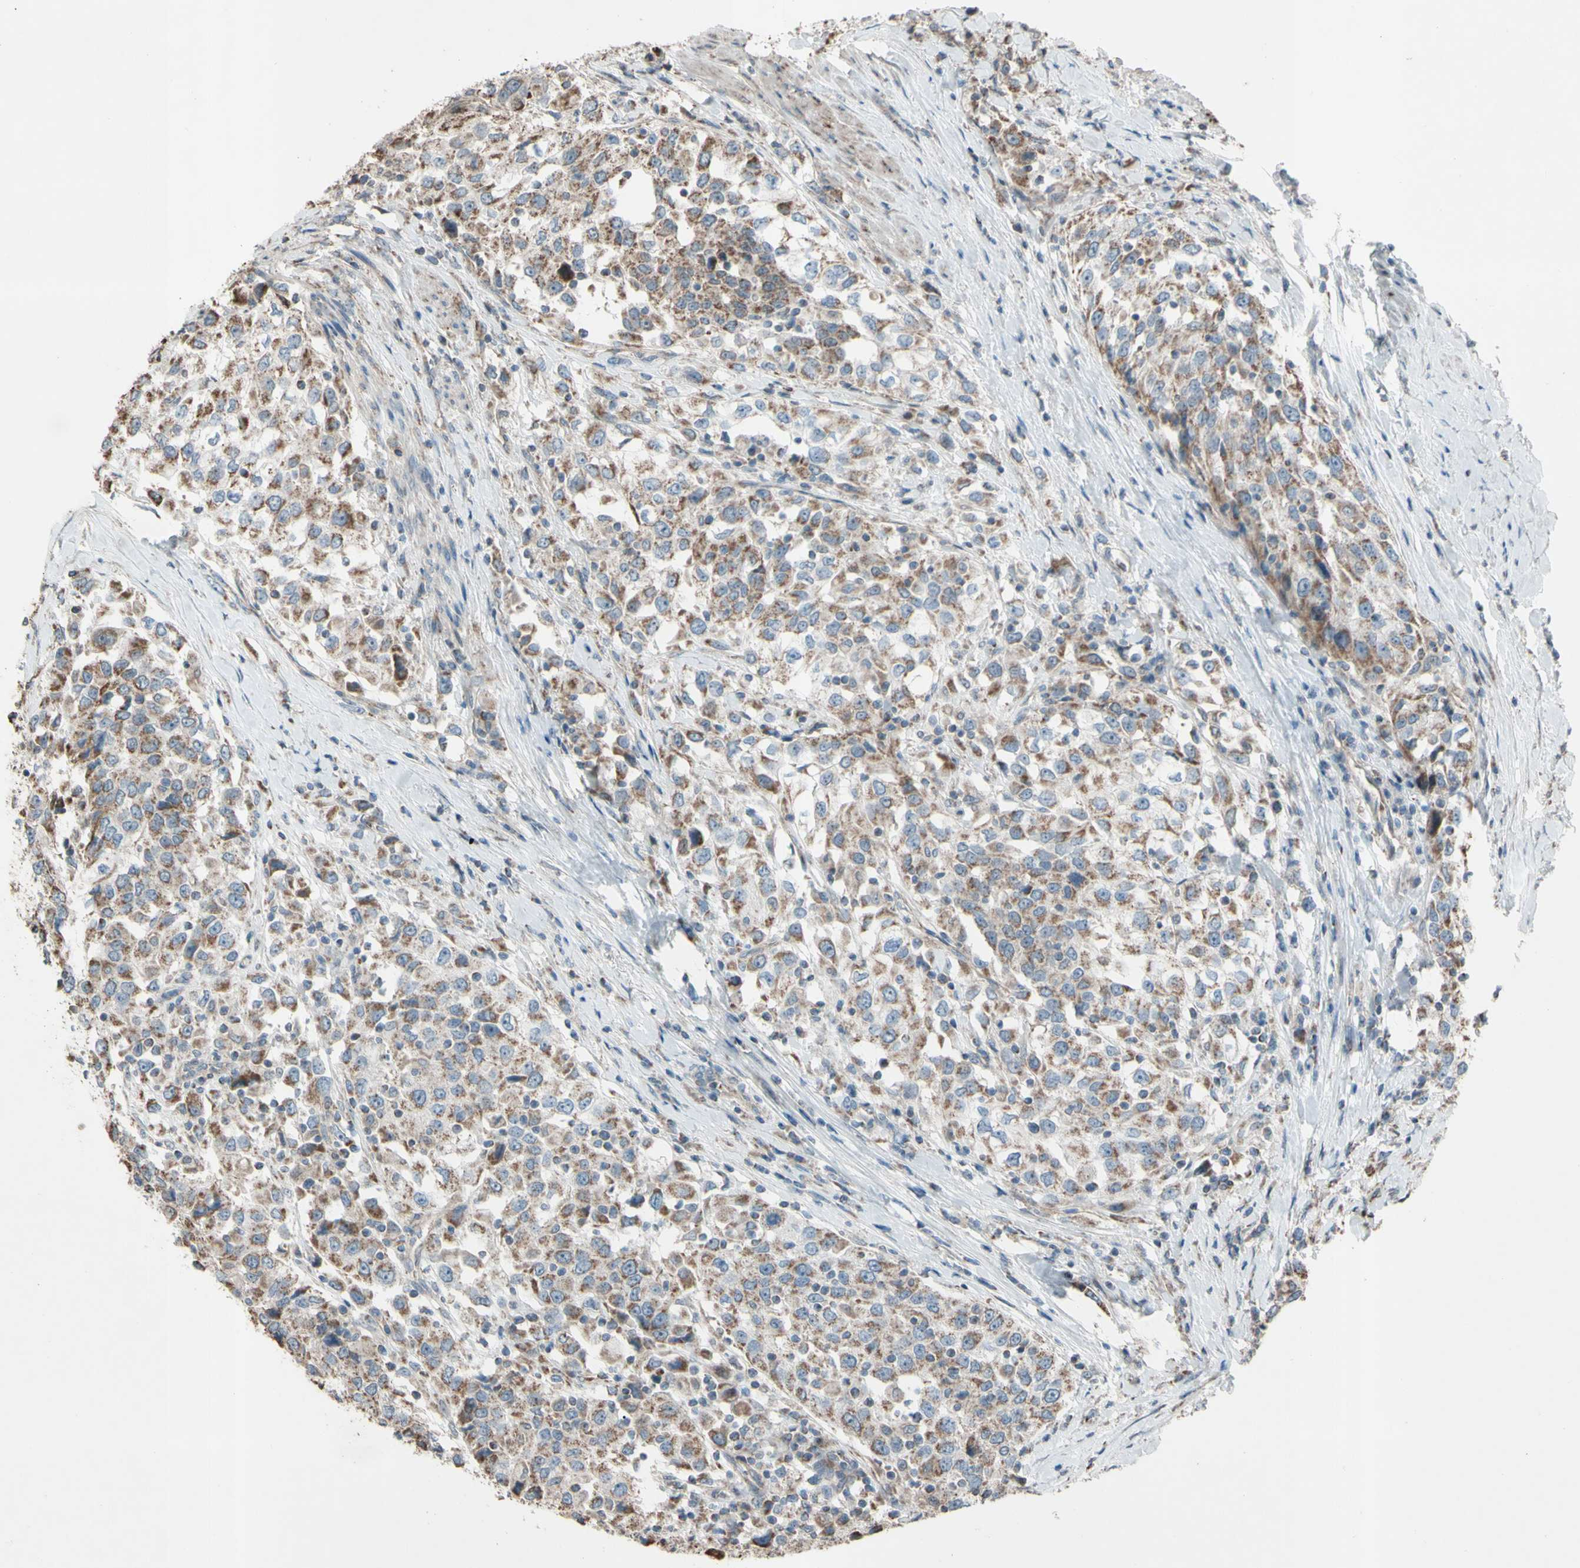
{"staining": {"intensity": "moderate", "quantity": ">75%", "location": "cytoplasmic/membranous"}, "tissue": "urothelial cancer", "cell_type": "Tumor cells", "image_type": "cancer", "snomed": [{"axis": "morphology", "description": "Urothelial carcinoma, High grade"}, {"axis": "topography", "description": "Urinary bladder"}], "caption": "This image demonstrates urothelial carcinoma (high-grade) stained with immunohistochemistry to label a protein in brown. The cytoplasmic/membranous of tumor cells show moderate positivity for the protein. Nuclei are counter-stained blue.", "gene": "ACOT8", "patient": {"sex": "female", "age": 80}}